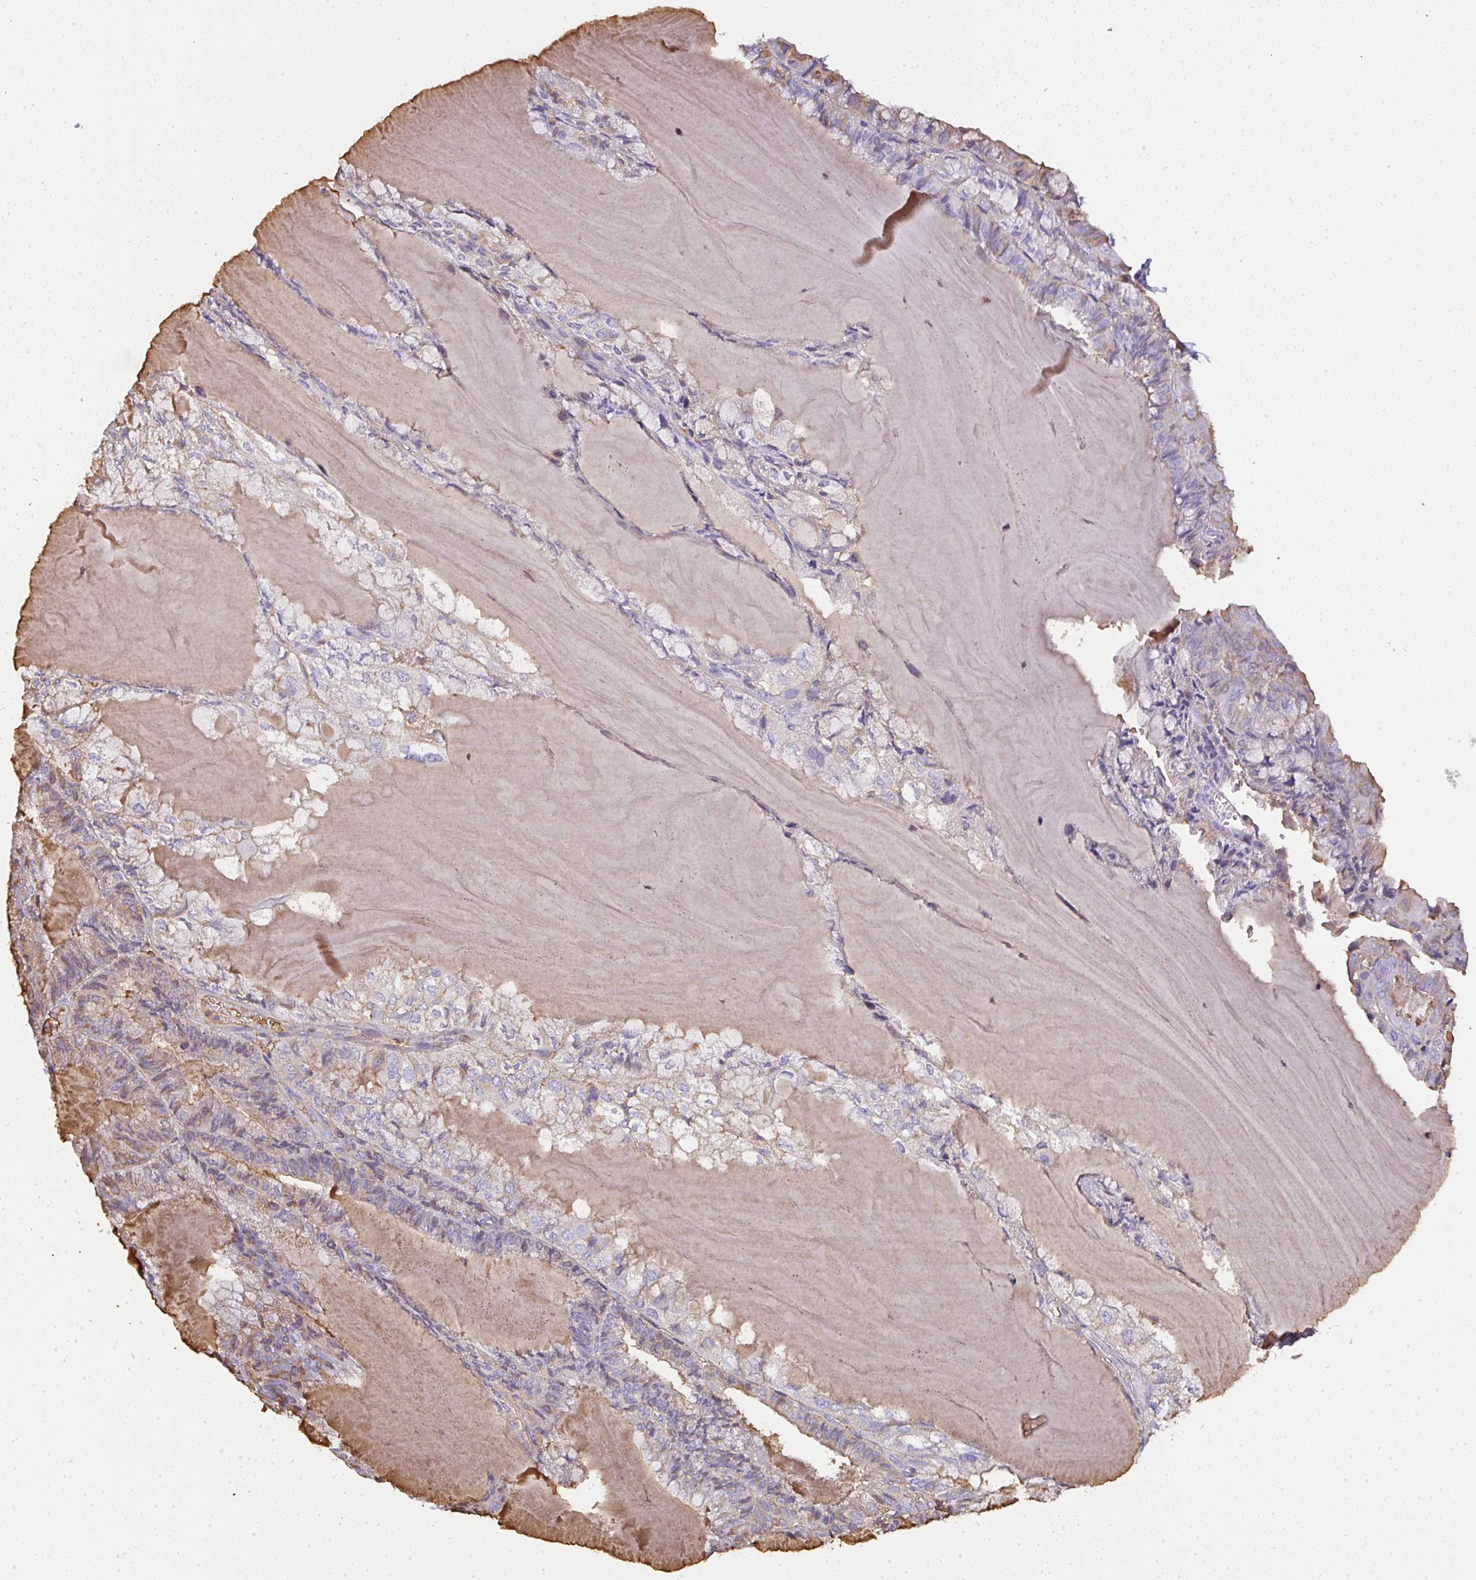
{"staining": {"intensity": "weak", "quantity": "<25%", "location": "cytoplasmic/membranous"}, "tissue": "endometrial cancer", "cell_type": "Tumor cells", "image_type": "cancer", "snomed": [{"axis": "morphology", "description": "Adenocarcinoma, NOS"}, {"axis": "topography", "description": "Endometrium"}], "caption": "Adenocarcinoma (endometrial) was stained to show a protein in brown. There is no significant expression in tumor cells.", "gene": "SMYD5", "patient": {"sex": "female", "age": 81}}